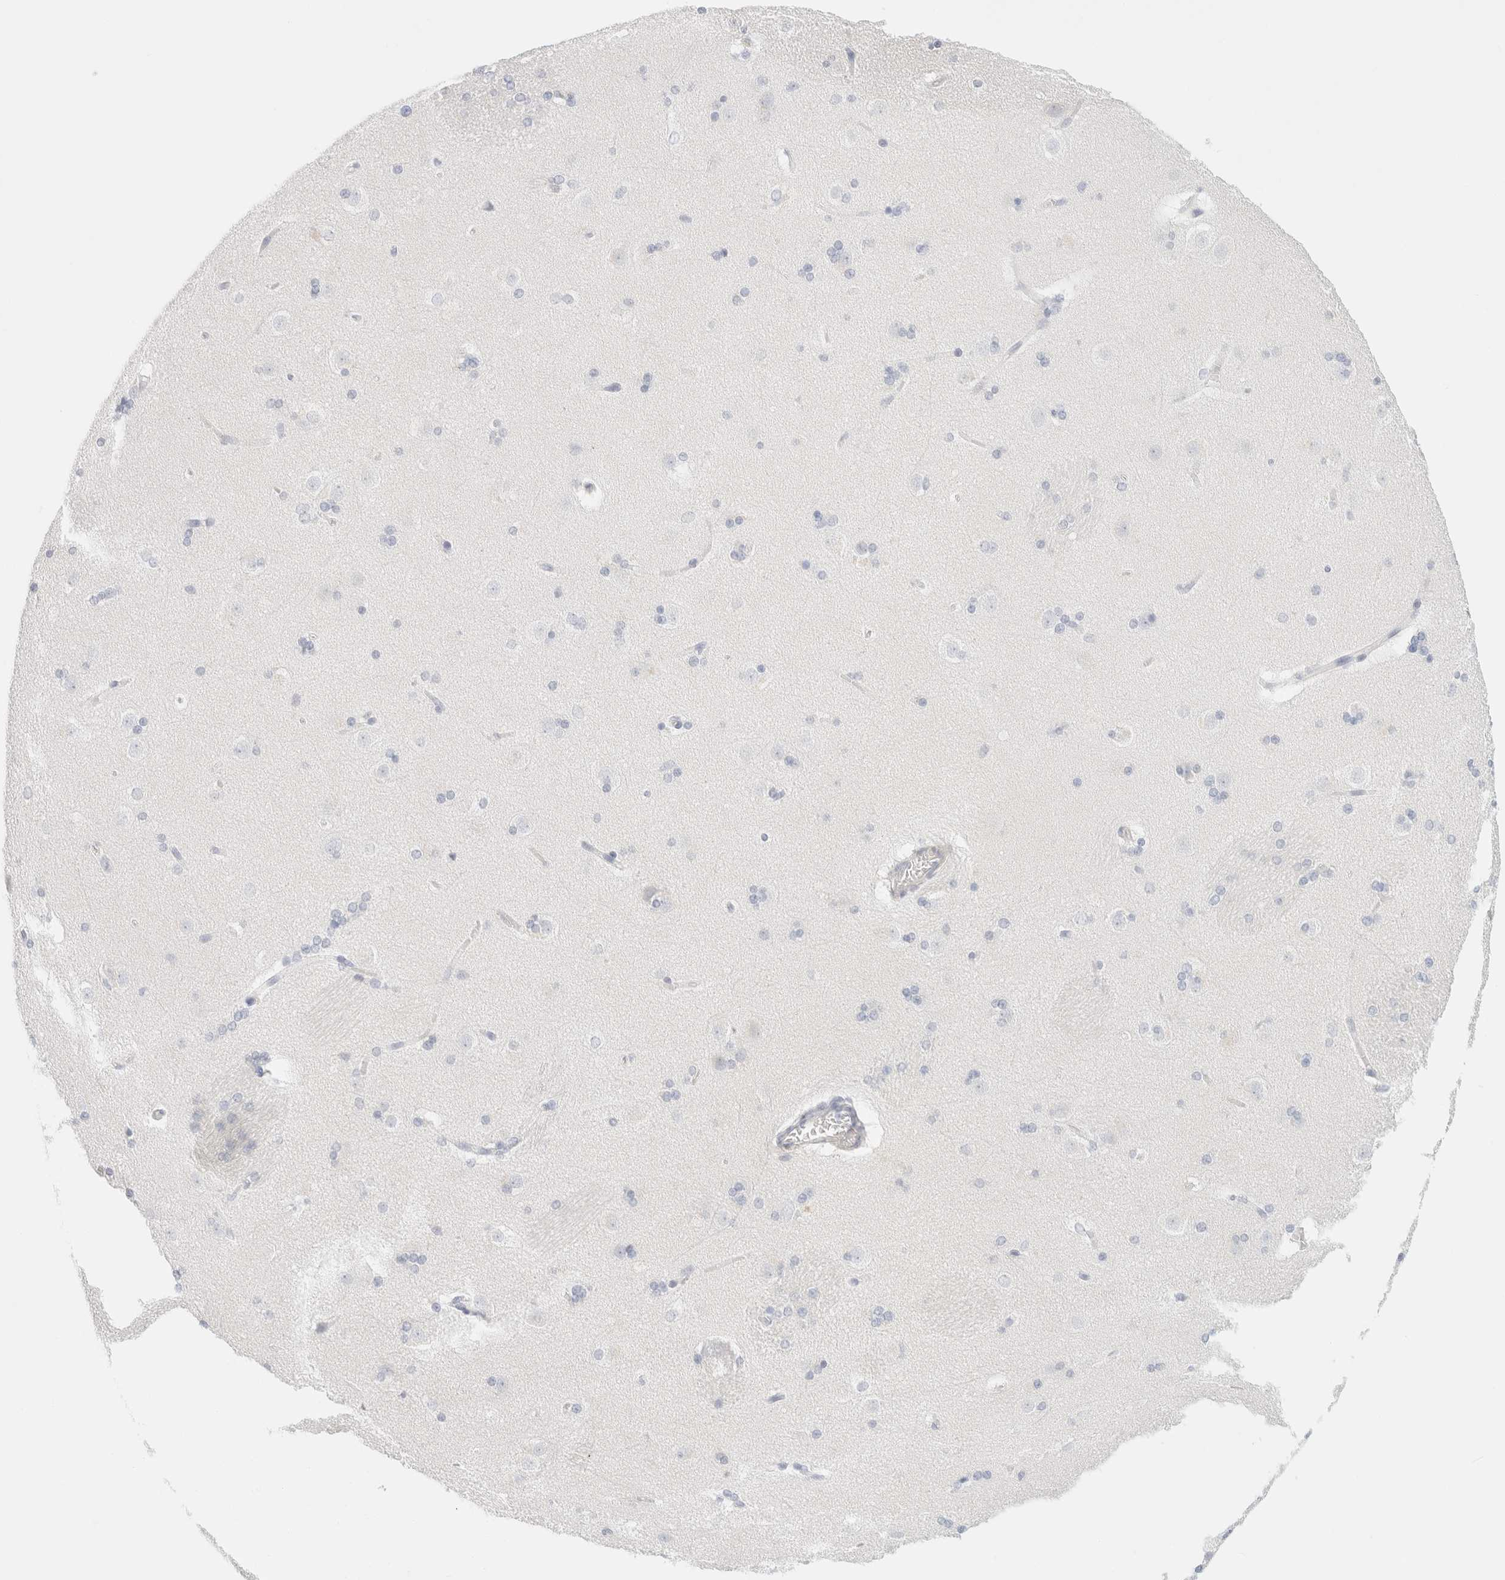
{"staining": {"intensity": "negative", "quantity": "none", "location": "none"}, "tissue": "caudate", "cell_type": "Glial cells", "image_type": "normal", "snomed": [{"axis": "morphology", "description": "Normal tissue, NOS"}, {"axis": "topography", "description": "Lateral ventricle wall"}], "caption": "This is an immunohistochemistry (IHC) histopathology image of normal caudate. There is no staining in glial cells.", "gene": "DPYS", "patient": {"sex": "female", "age": 19}}